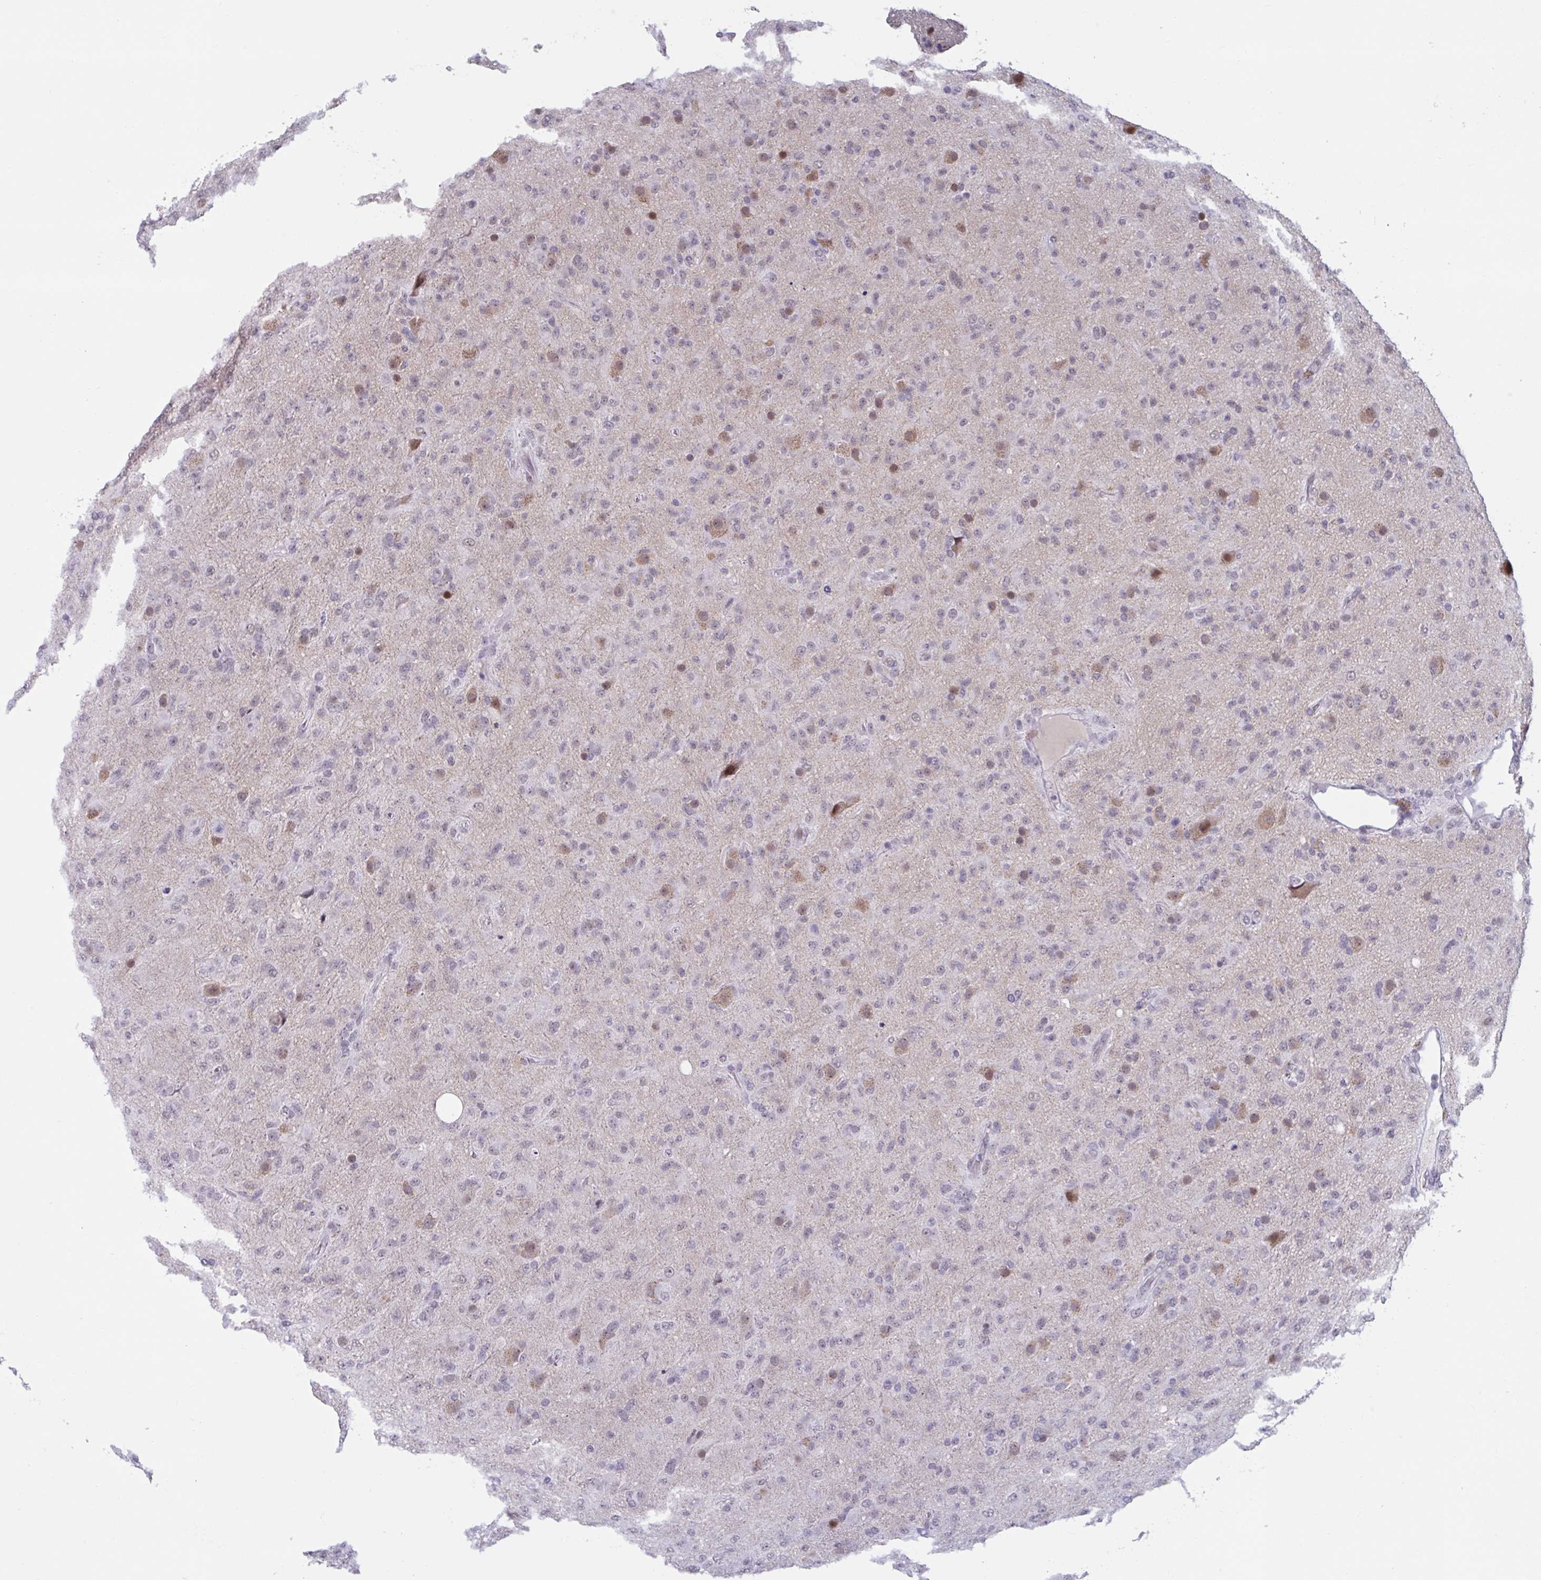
{"staining": {"intensity": "negative", "quantity": "none", "location": "none"}, "tissue": "glioma", "cell_type": "Tumor cells", "image_type": "cancer", "snomed": [{"axis": "morphology", "description": "Glioma, malignant, Low grade"}, {"axis": "topography", "description": "Brain"}], "caption": "A histopathology image of human glioma is negative for staining in tumor cells.", "gene": "HSD17B6", "patient": {"sex": "male", "age": 65}}